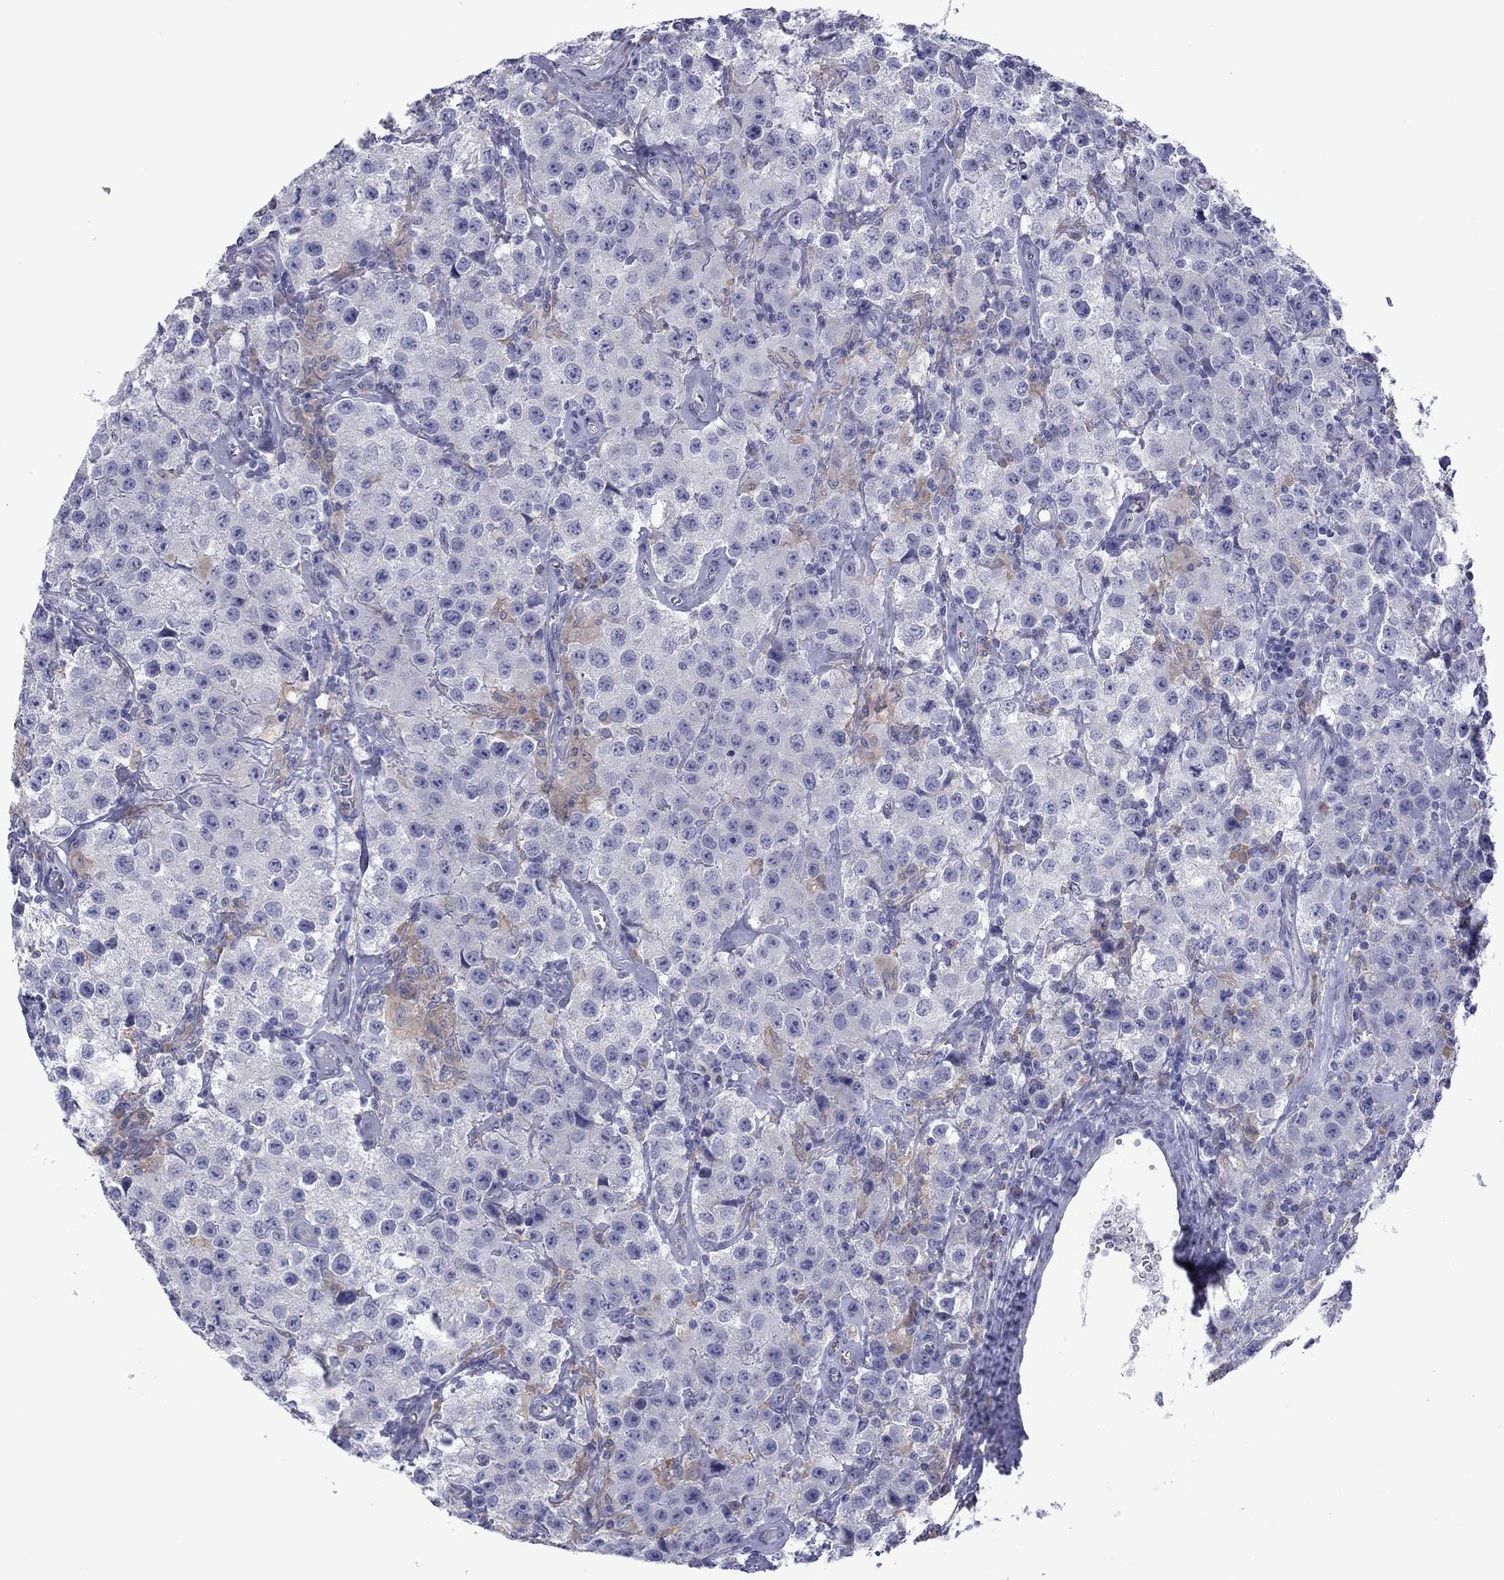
{"staining": {"intensity": "negative", "quantity": "none", "location": "none"}, "tissue": "testis cancer", "cell_type": "Tumor cells", "image_type": "cancer", "snomed": [{"axis": "morphology", "description": "Seminoma, NOS"}, {"axis": "topography", "description": "Testis"}], "caption": "DAB (3,3'-diaminobenzidine) immunohistochemical staining of testis cancer (seminoma) displays no significant positivity in tumor cells.", "gene": "TMPRSS11A", "patient": {"sex": "male", "age": 52}}